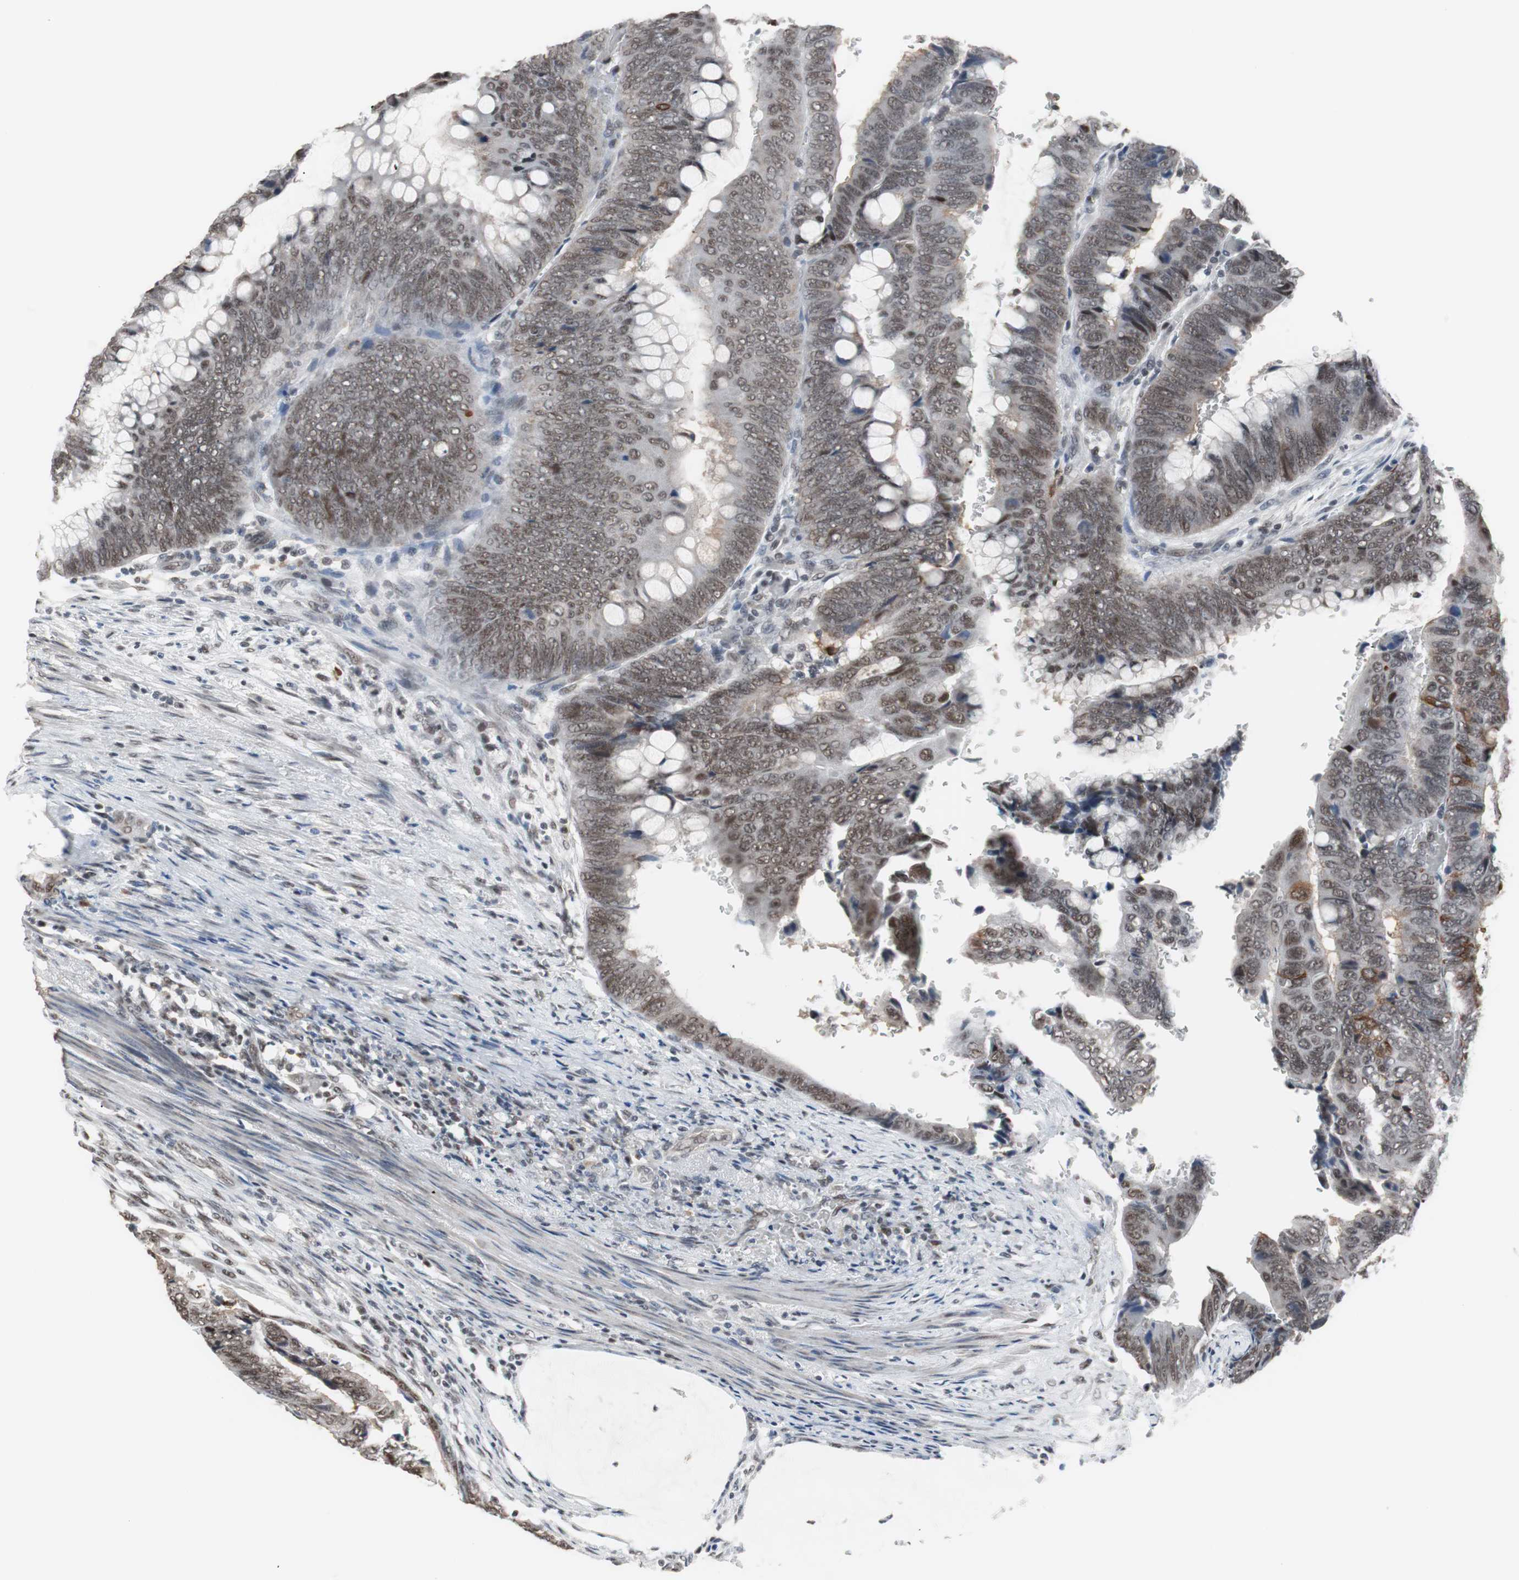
{"staining": {"intensity": "moderate", "quantity": ">75%", "location": "nuclear"}, "tissue": "colorectal cancer", "cell_type": "Tumor cells", "image_type": "cancer", "snomed": [{"axis": "morphology", "description": "Normal tissue, NOS"}, {"axis": "morphology", "description": "Adenocarcinoma, NOS"}, {"axis": "topography", "description": "Rectum"}, {"axis": "topography", "description": "Peripheral nerve tissue"}], "caption": "Colorectal cancer (adenocarcinoma) stained with DAB (3,3'-diaminobenzidine) IHC reveals medium levels of moderate nuclear expression in about >75% of tumor cells.", "gene": "TAF7", "patient": {"sex": "male", "age": 92}}